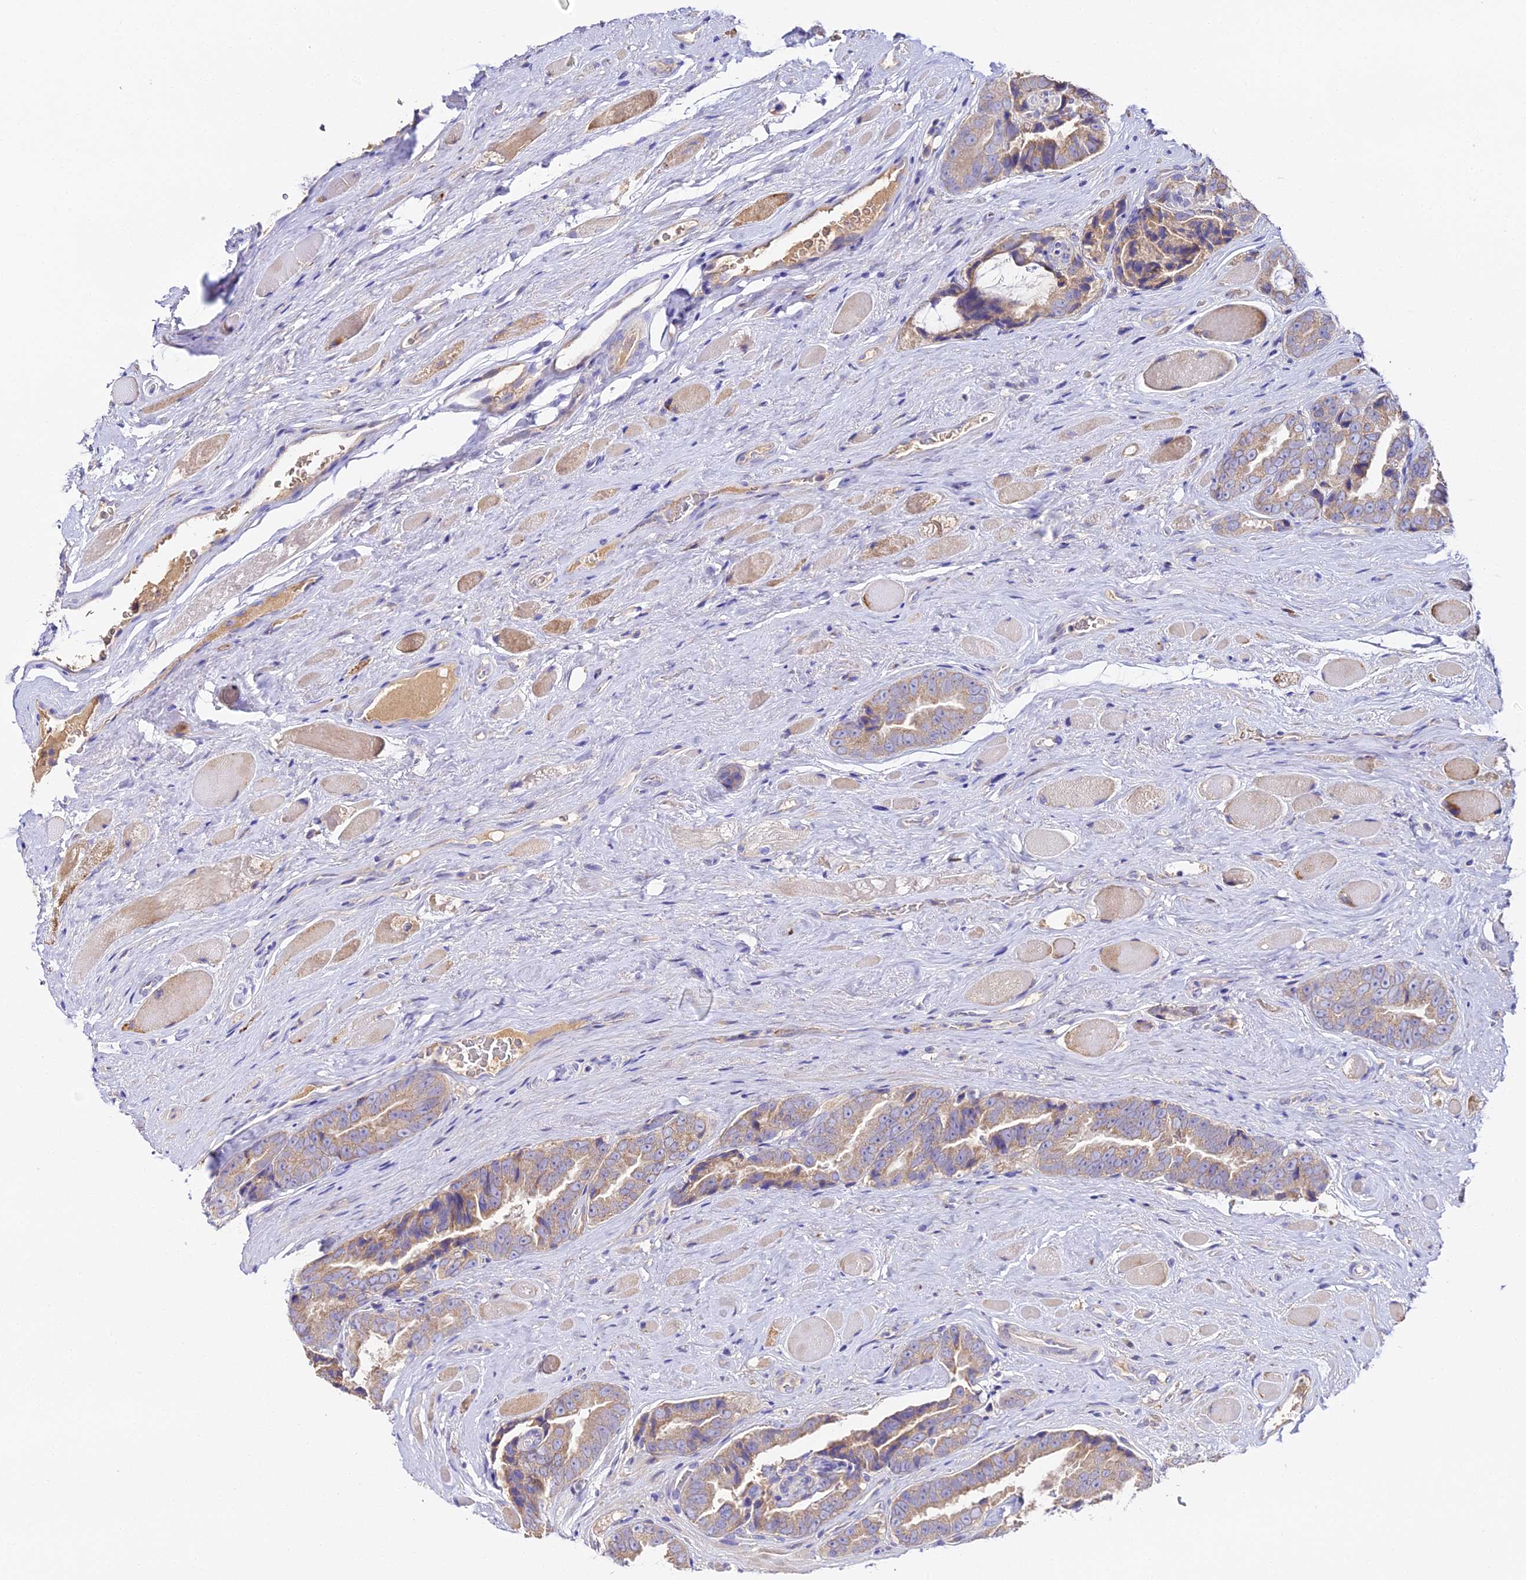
{"staining": {"intensity": "moderate", "quantity": ">75%", "location": "cytoplasmic/membranous"}, "tissue": "prostate cancer", "cell_type": "Tumor cells", "image_type": "cancer", "snomed": [{"axis": "morphology", "description": "Adenocarcinoma, High grade"}, {"axis": "topography", "description": "Prostate"}], "caption": "Moderate cytoplasmic/membranous staining is present in about >75% of tumor cells in prostate cancer.", "gene": "SCX", "patient": {"sex": "male", "age": 72}}